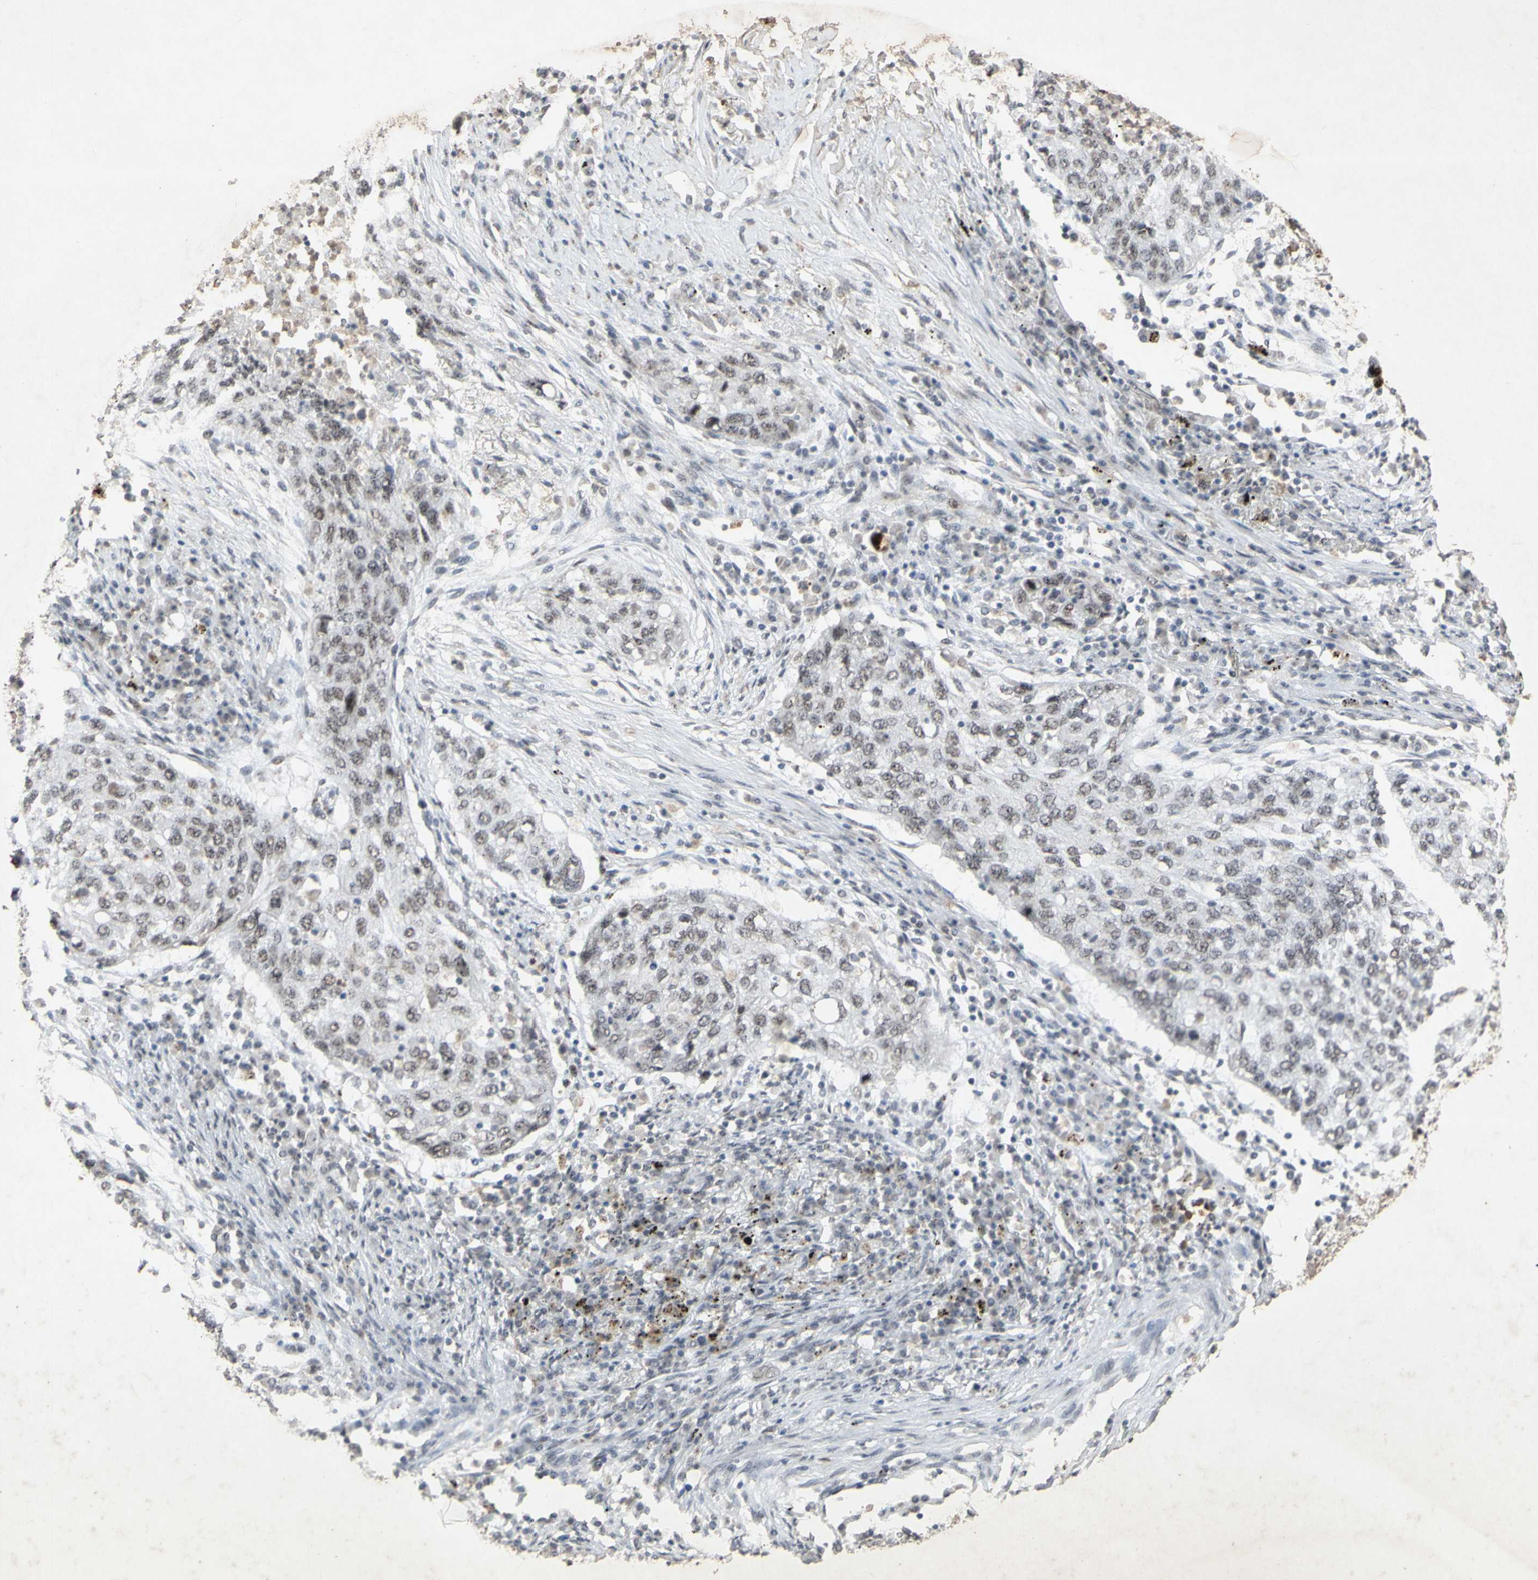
{"staining": {"intensity": "weak", "quantity": "25%-75%", "location": "nuclear"}, "tissue": "lung cancer", "cell_type": "Tumor cells", "image_type": "cancer", "snomed": [{"axis": "morphology", "description": "Squamous cell carcinoma, NOS"}, {"axis": "topography", "description": "Lung"}], "caption": "Lung squamous cell carcinoma was stained to show a protein in brown. There is low levels of weak nuclear staining in approximately 25%-75% of tumor cells. (IHC, brightfield microscopy, high magnification).", "gene": "CENPB", "patient": {"sex": "female", "age": 63}}